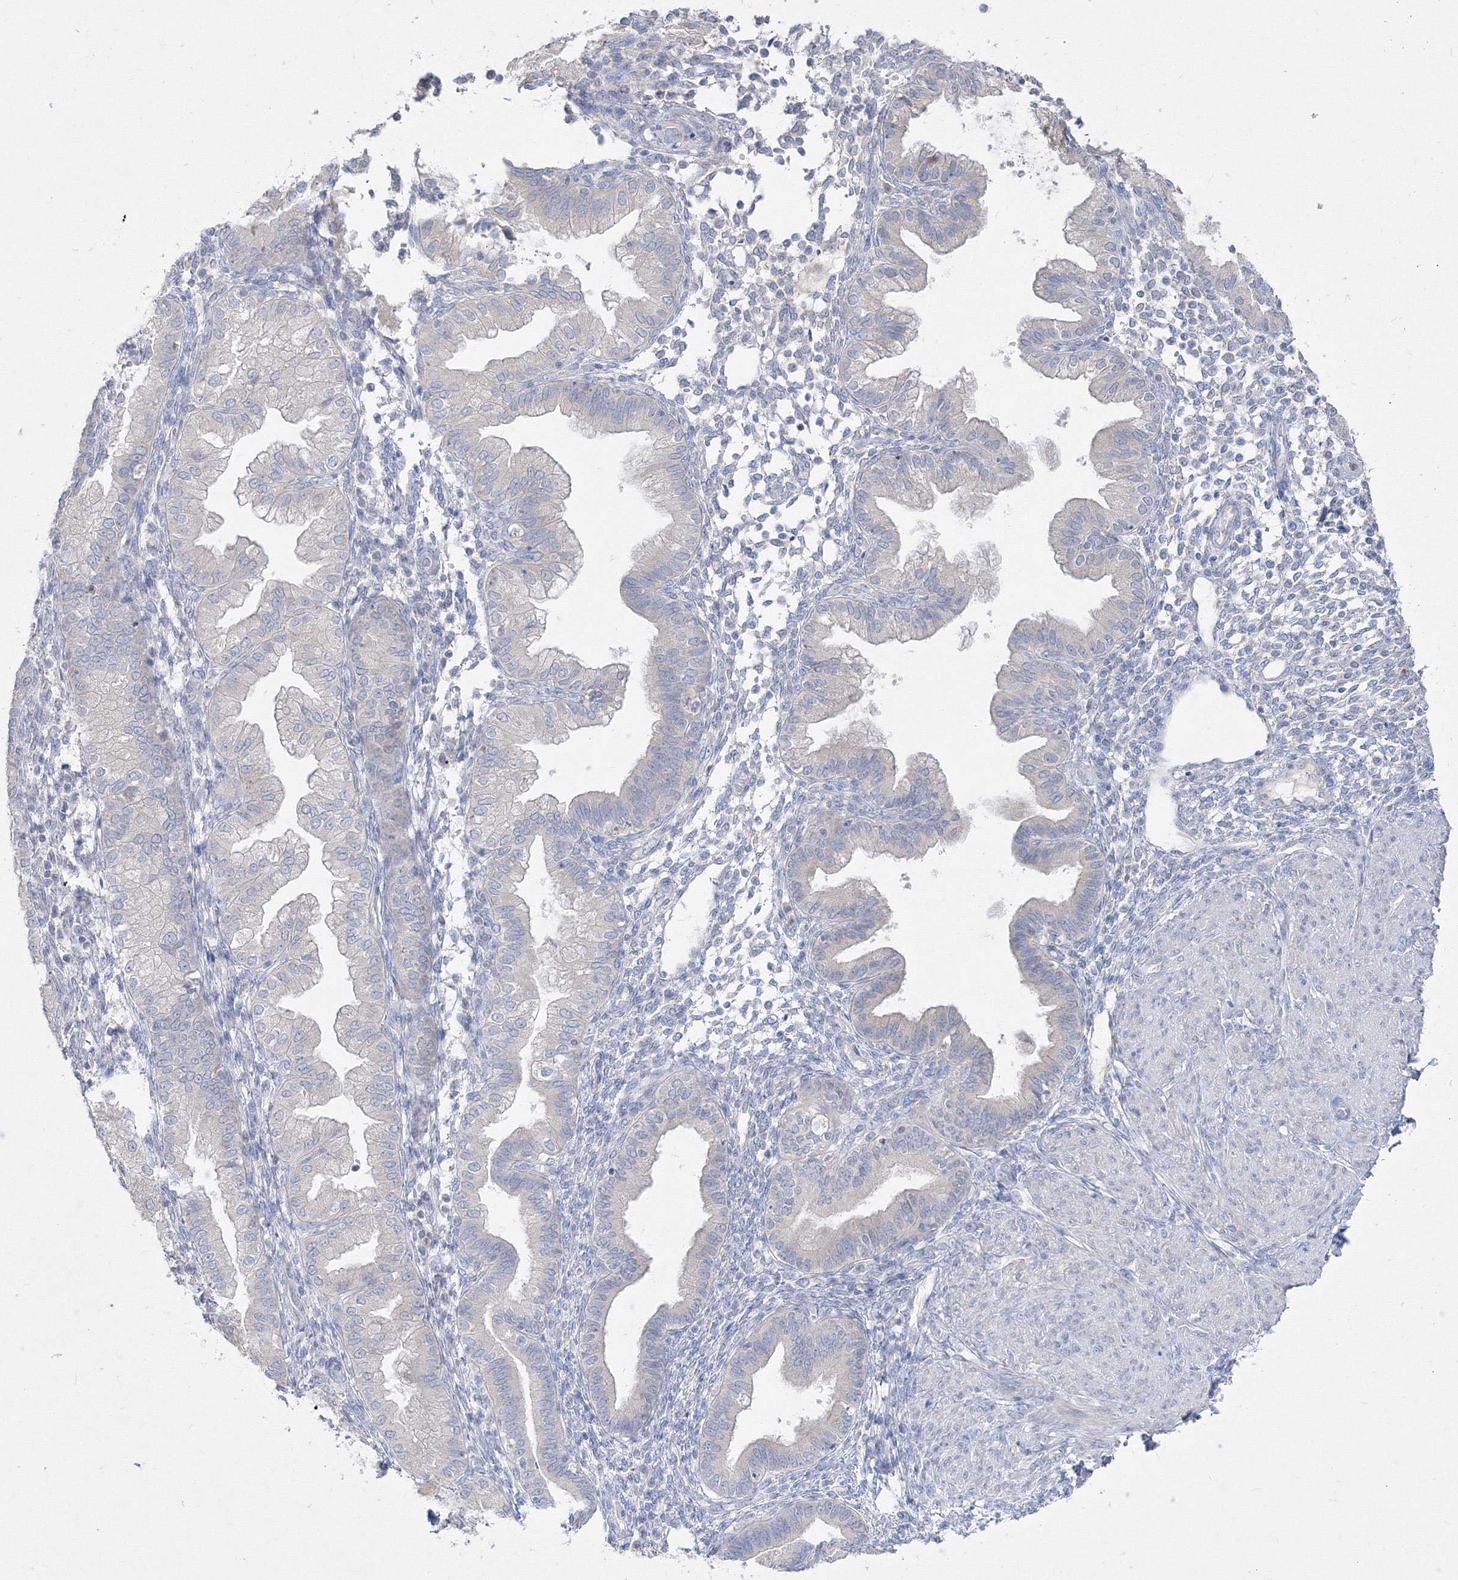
{"staining": {"intensity": "negative", "quantity": "none", "location": "none"}, "tissue": "endometrium", "cell_type": "Cells in endometrial stroma", "image_type": "normal", "snomed": [{"axis": "morphology", "description": "Normal tissue, NOS"}, {"axis": "topography", "description": "Endometrium"}], "caption": "Photomicrograph shows no significant protein positivity in cells in endometrial stroma of benign endometrium.", "gene": "FBXL8", "patient": {"sex": "female", "age": 53}}